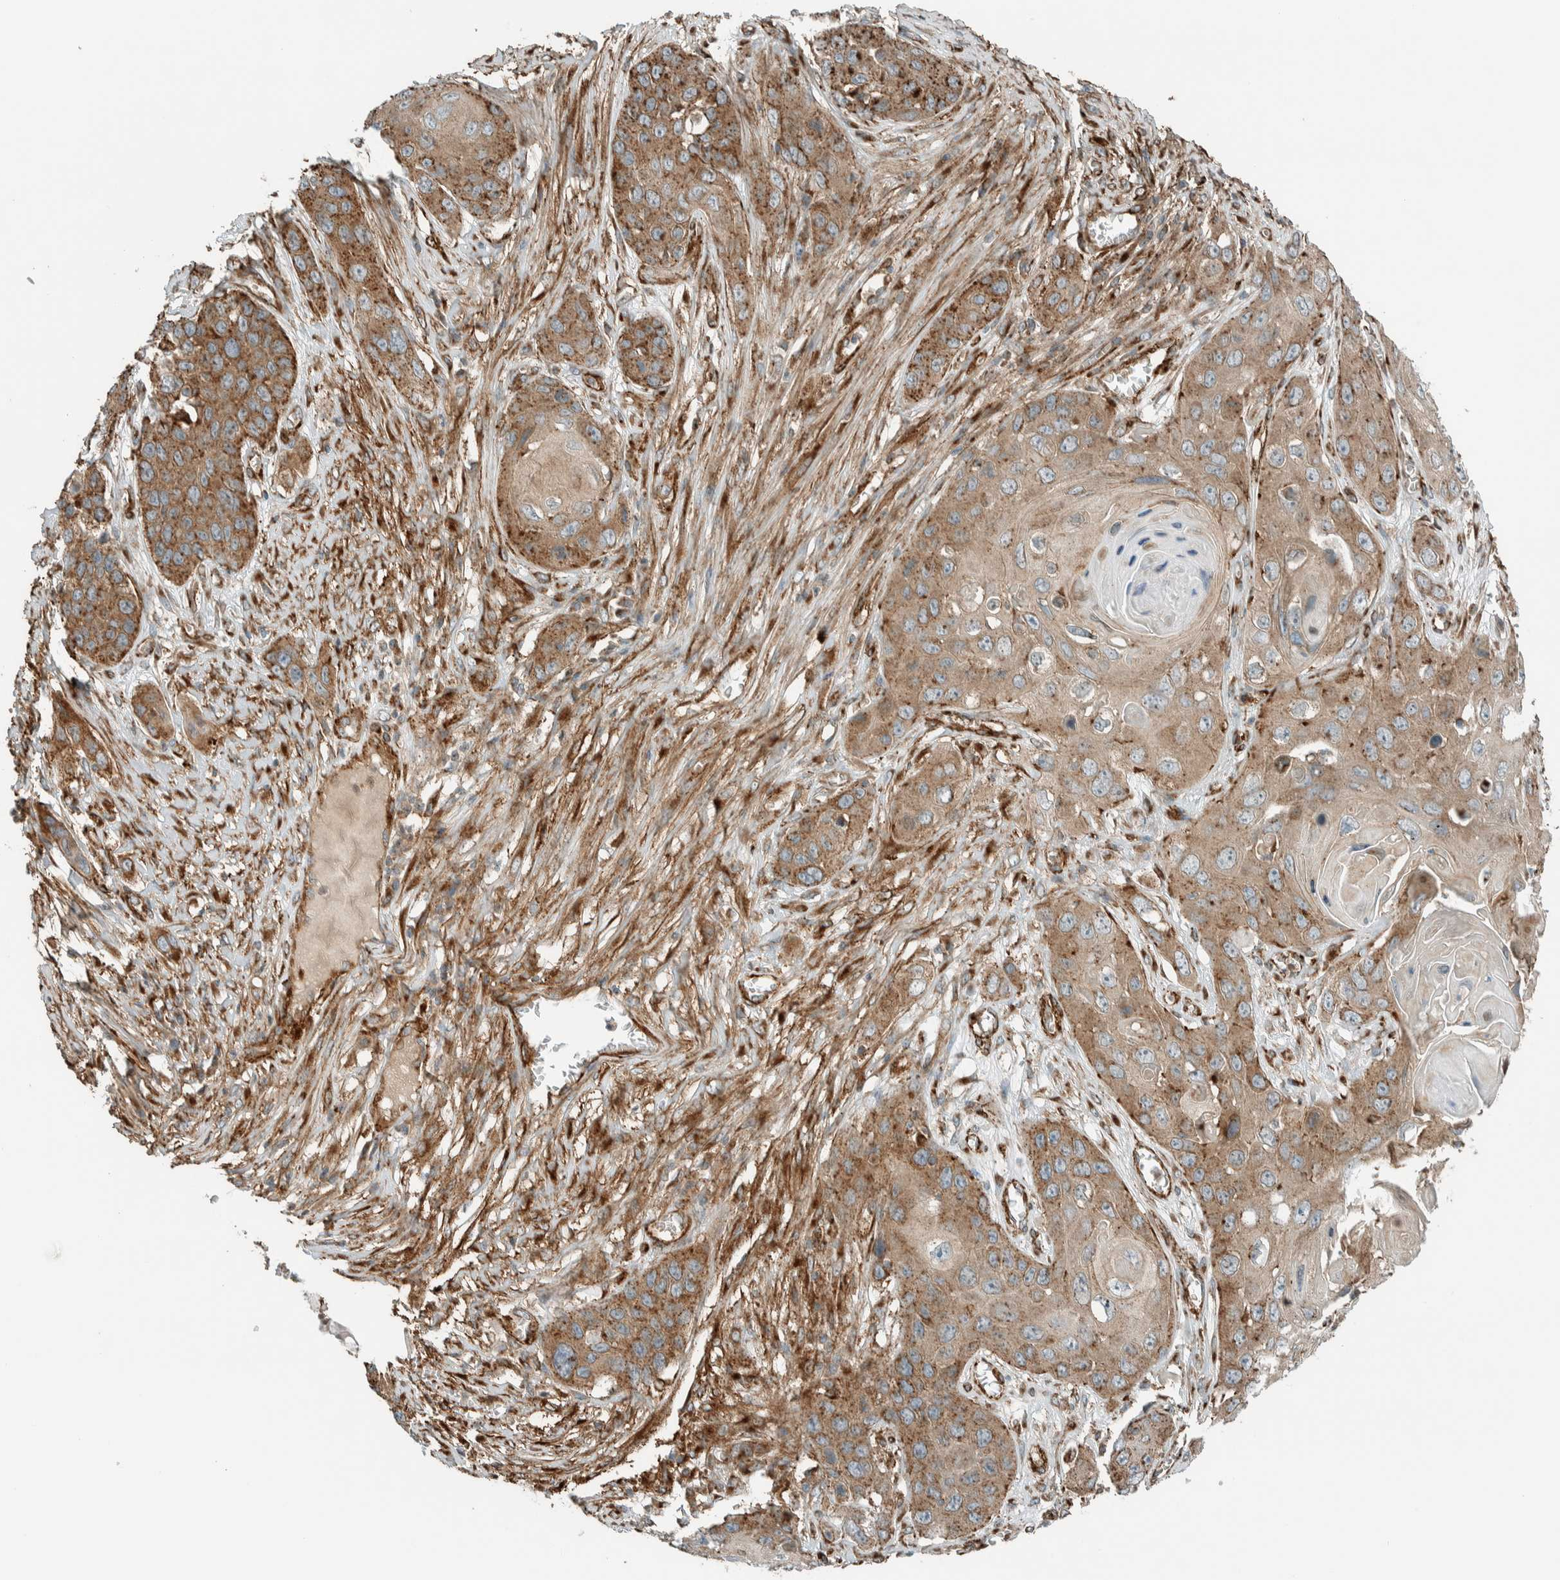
{"staining": {"intensity": "moderate", "quantity": ">75%", "location": "cytoplasmic/membranous"}, "tissue": "skin cancer", "cell_type": "Tumor cells", "image_type": "cancer", "snomed": [{"axis": "morphology", "description": "Squamous cell carcinoma, NOS"}, {"axis": "topography", "description": "Skin"}], "caption": "A high-resolution photomicrograph shows immunohistochemistry (IHC) staining of skin squamous cell carcinoma, which exhibits moderate cytoplasmic/membranous expression in about >75% of tumor cells. (DAB IHC, brown staining for protein, blue staining for nuclei).", "gene": "EXOC7", "patient": {"sex": "male", "age": 55}}